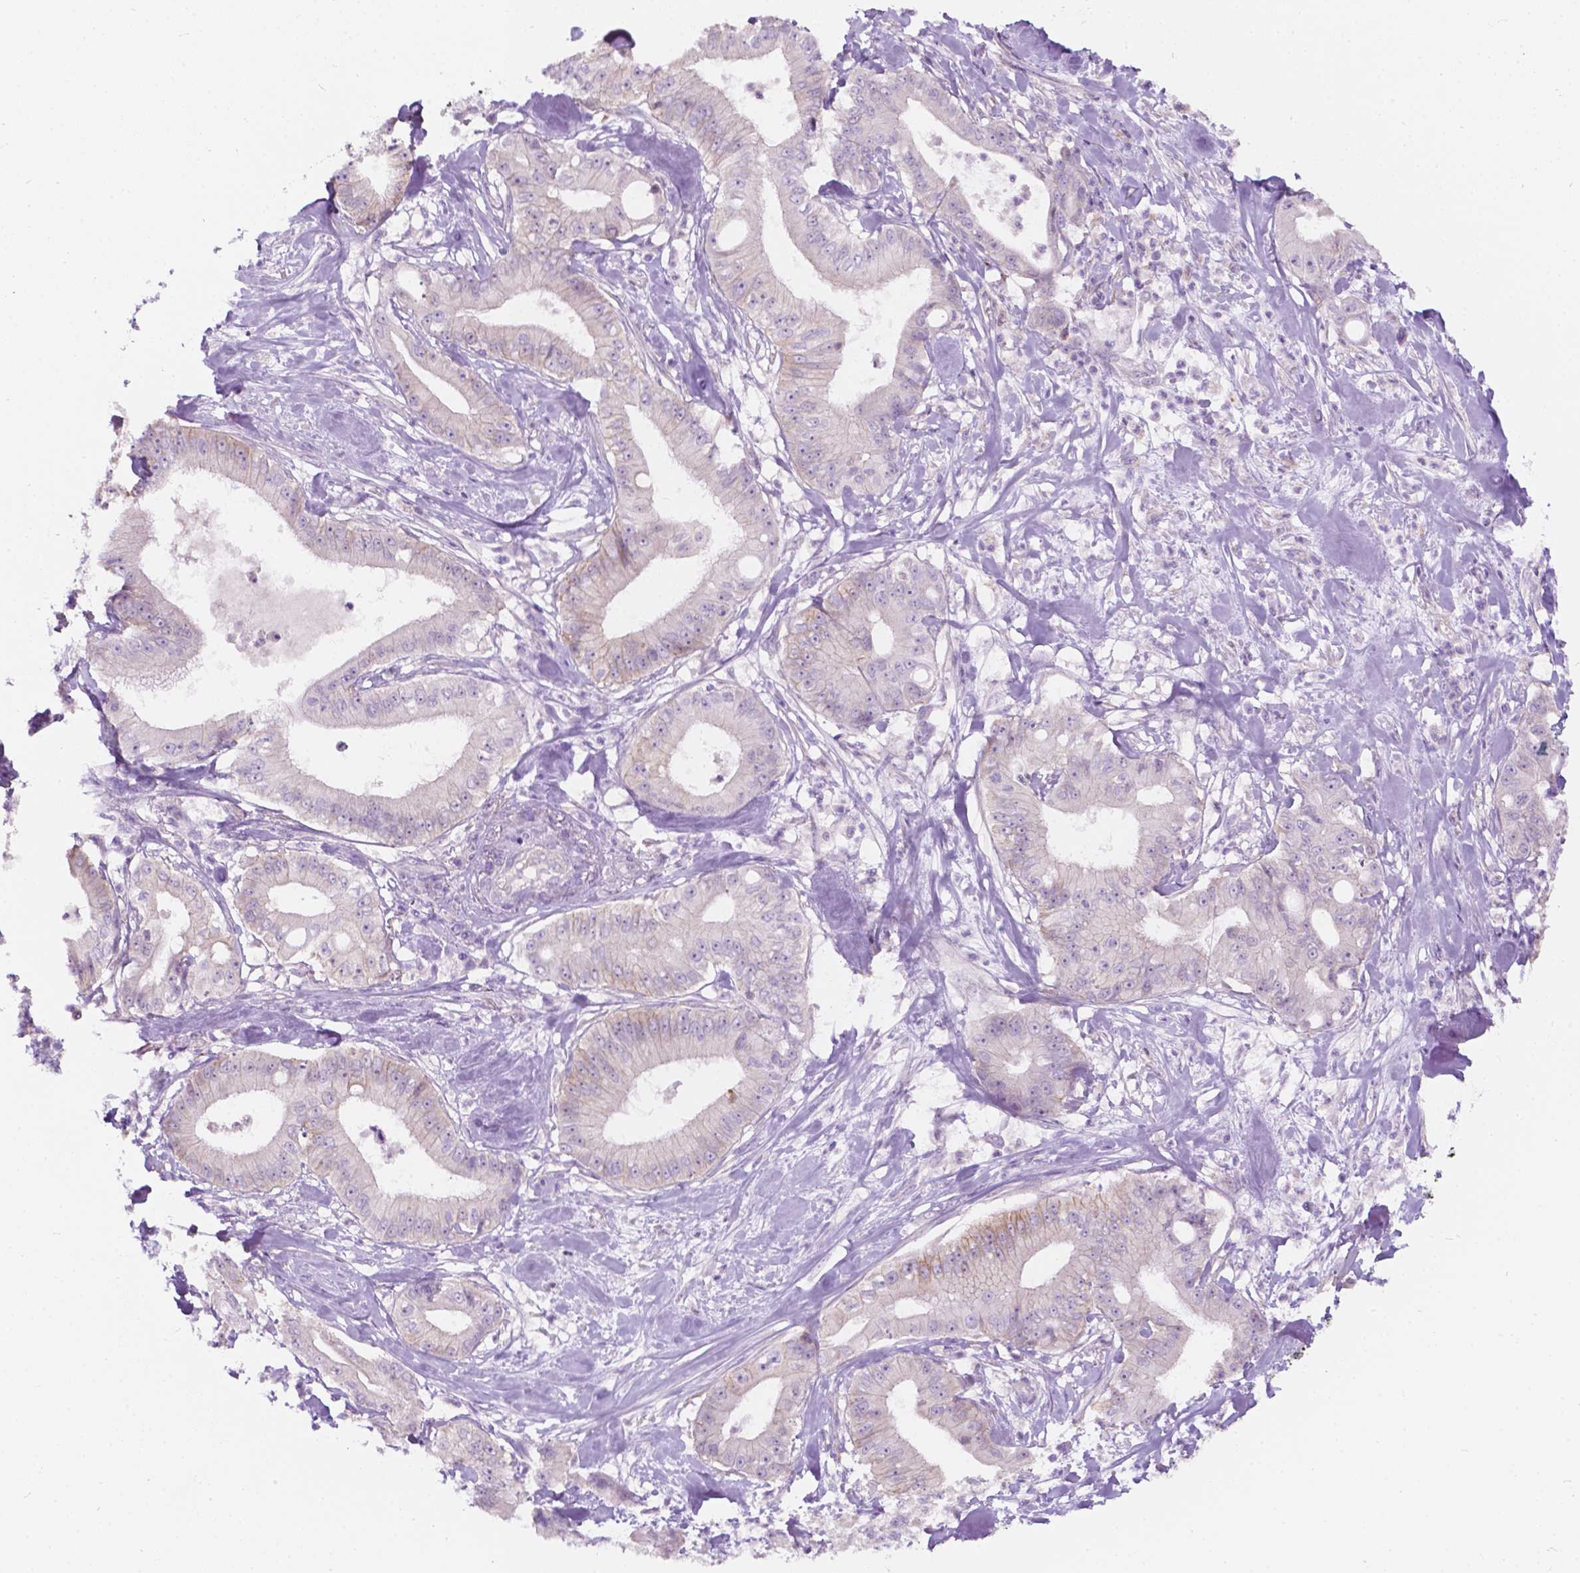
{"staining": {"intensity": "weak", "quantity": "<25%", "location": "cytoplasmic/membranous"}, "tissue": "pancreatic cancer", "cell_type": "Tumor cells", "image_type": "cancer", "snomed": [{"axis": "morphology", "description": "Adenocarcinoma, NOS"}, {"axis": "topography", "description": "Pancreas"}], "caption": "Pancreatic cancer was stained to show a protein in brown. There is no significant expression in tumor cells.", "gene": "NOS1AP", "patient": {"sex": "male", "age": 71}}